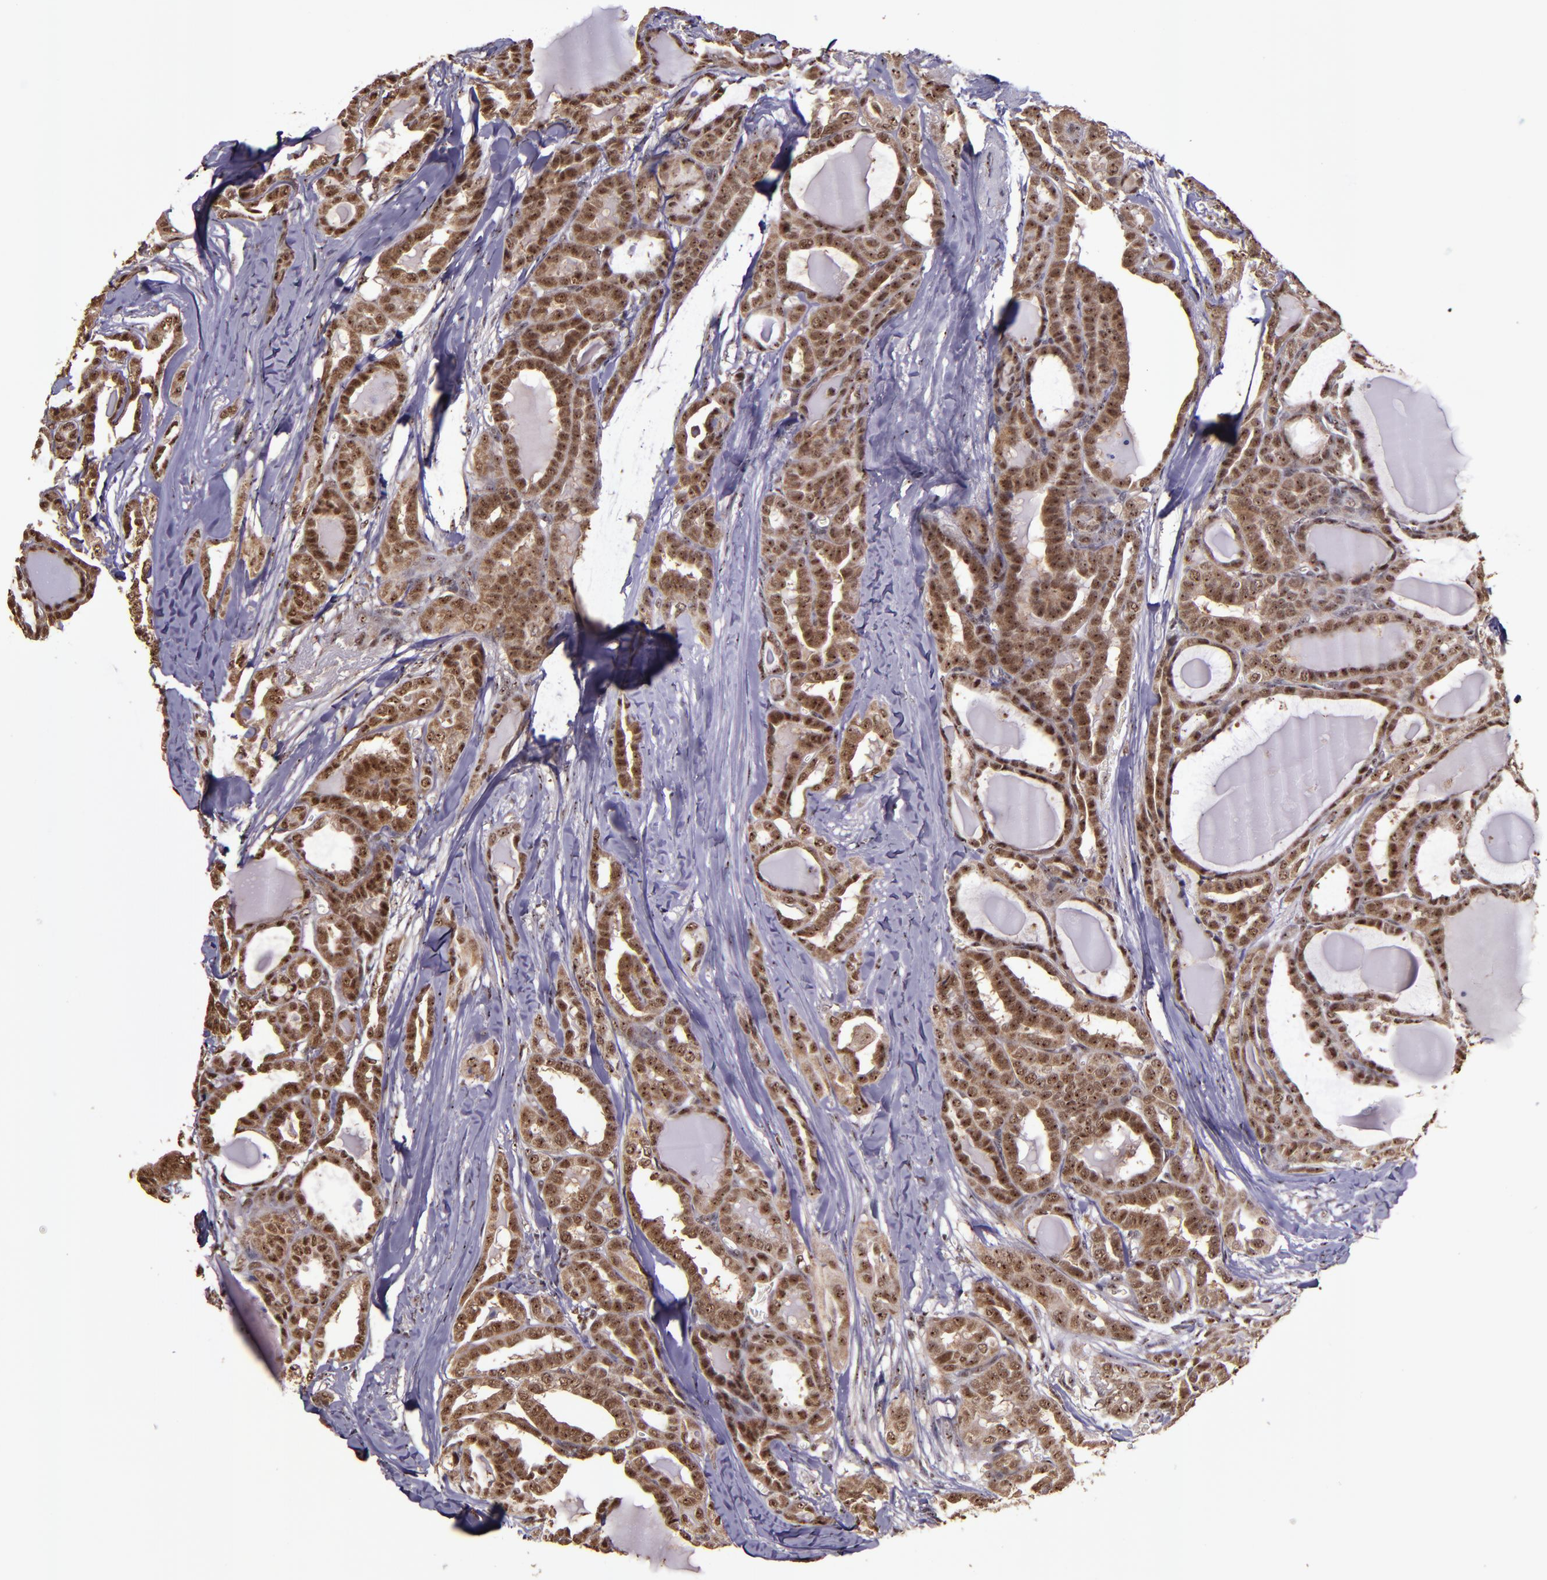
{"staining": {"intensity": "moderate", "quantity": ">75%", "location": "cytoplasmic/membranous,nuclear"}, "tissue": "thyroid cancer", "cell_type": "Tumor cells", "image_type": "cancer", "snomed": [{"axis": "morphology", "description": "Carcinoma, NOS"}, {"axis": "topography", "description": "Thyroid gland"}], "caption": "The immunohistochemical stain labels moderate cytoplasmic/membranous and nuclear staining in tumor cells of thyroid carcinoma tissue.", "gene": "CECR2", "patient": {"sex": "female", "age": 91}}